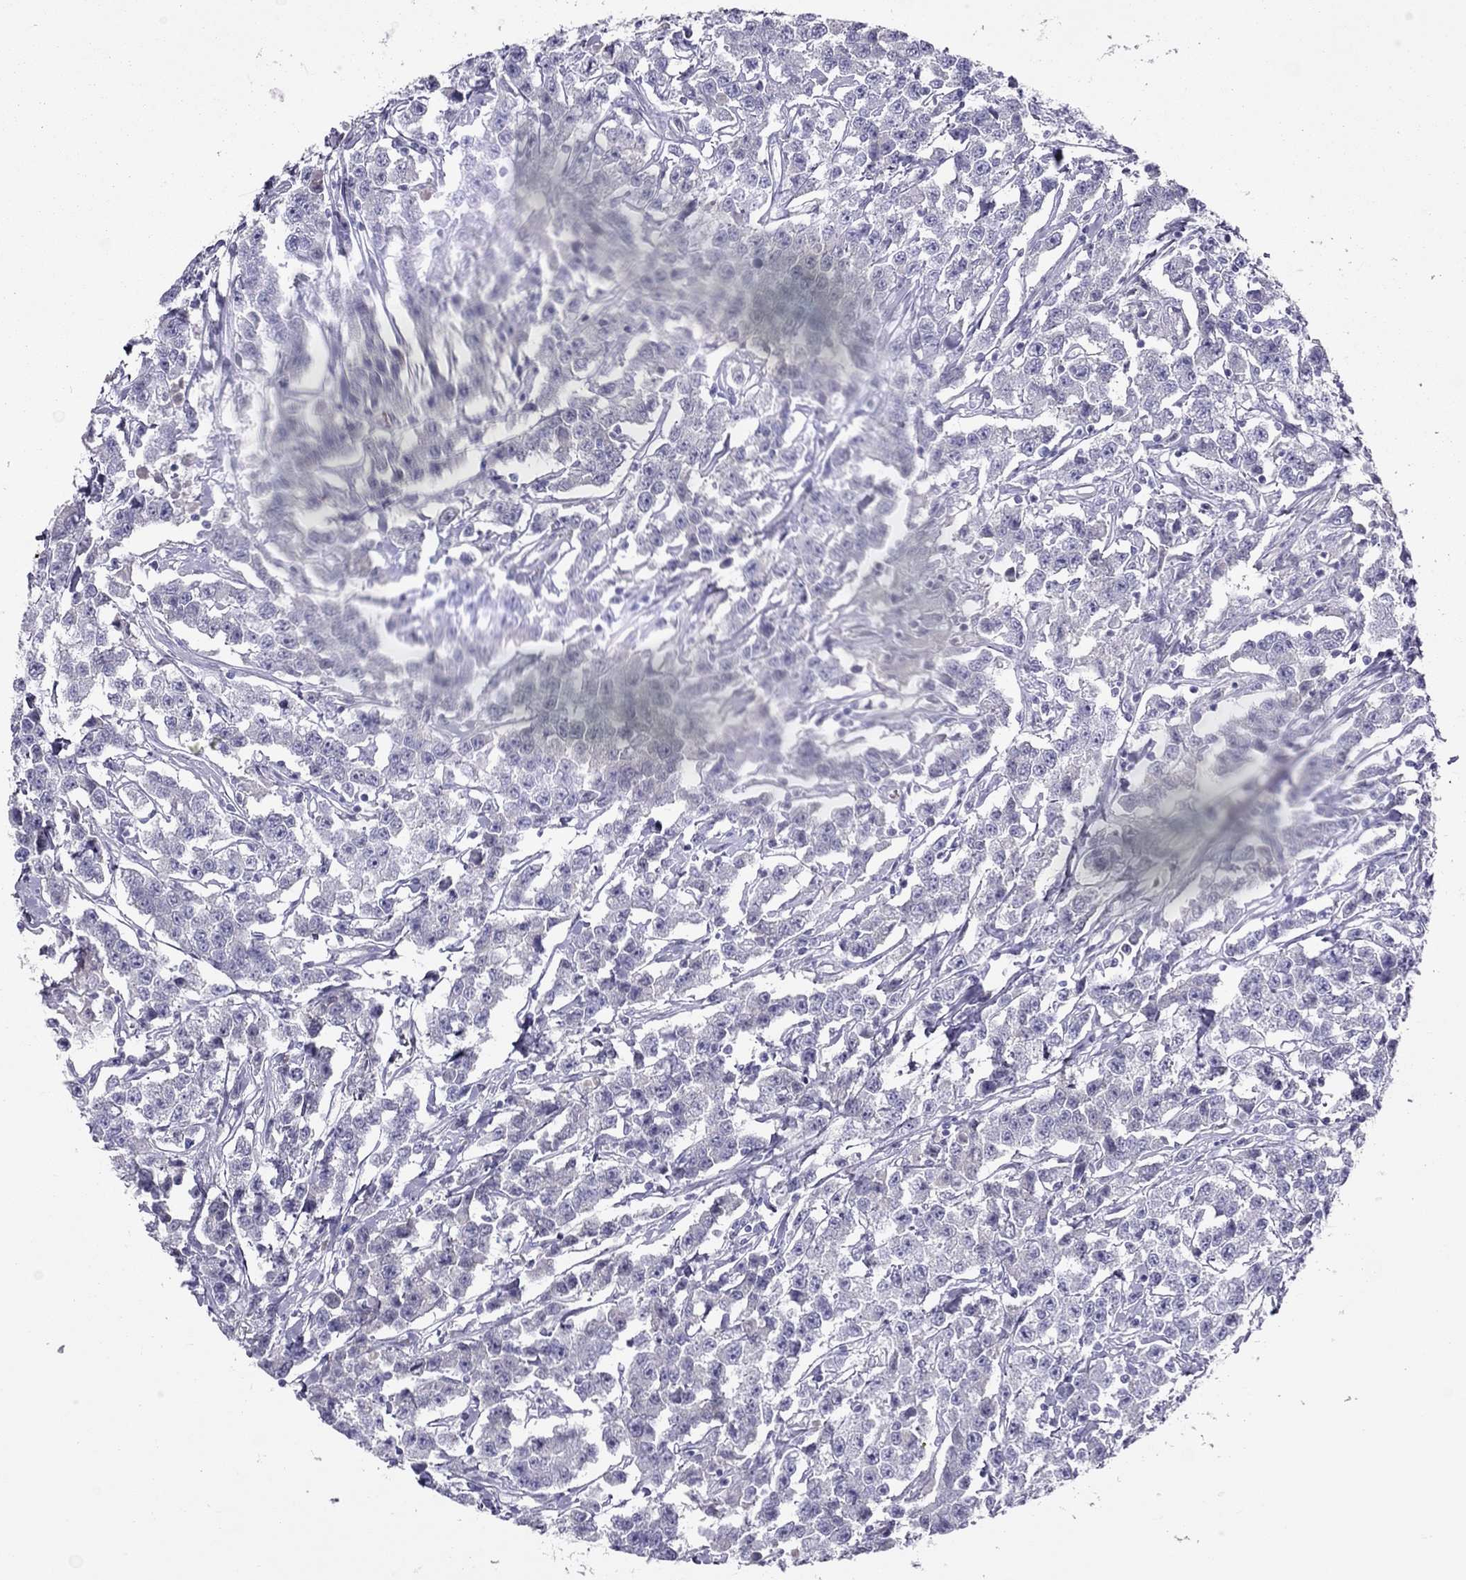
{"staining": {"intensity": "negative", "quantity": "none", "location": "none"}, "tissue": "testis cancer", "cell_type": "Tumor cells", "image_type": "cancer", "snomed": [{"axis": "morphology", "description": "Seminoma, NOS"}, {"axis": "topography", "description": "Testis"}], "caption": "A histopathology image of human testis seminoma is negative for staining in tumor cells. (DAB (3,3'-diaminobenzidine) immunohistochemistry (IHC) with hematoxylin counter stain).", "gene": "RHD", "patient": {"sex": "male", "age": 59}}